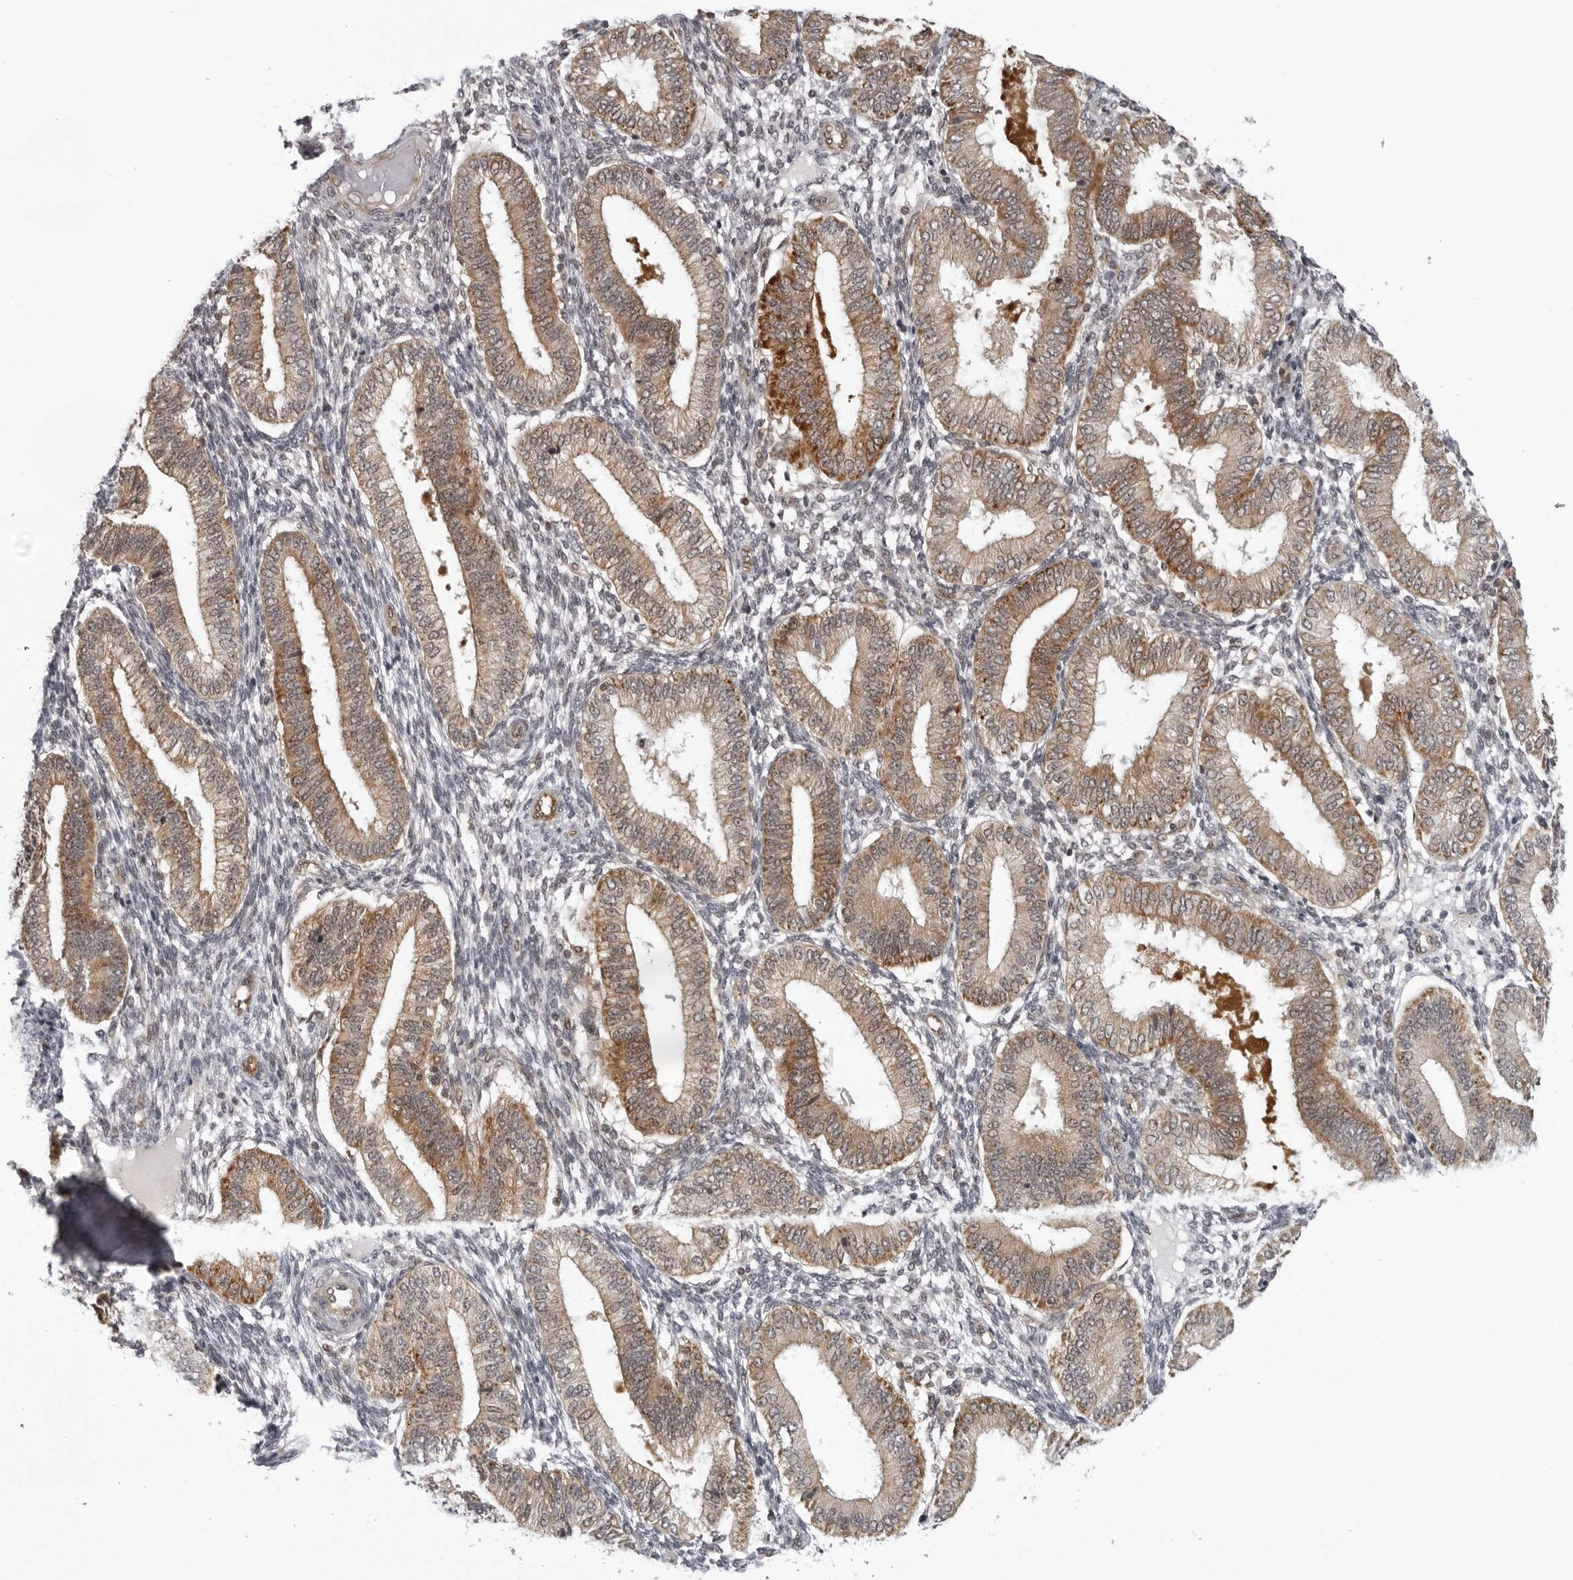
{"staining": {"intensity": "negative", "quantity": "none", "location": "none"}, "tissue": "endometrium", "cell_type": "Cells in endometrial stroma", "image_type": "normal", "snomed": [{"axis": "morphology", "description": "Normal tissue, NOS"}, {"axis": "topography", "description": "Endometrium"}], "caption": "Immunohistochemistry (IHC) histopathology image of benign endometrium: human endometrium stained with DAB exhibits no significant protein expression in cells in endometrial stroma. (DAB immunohistochemistry (IHC), high magnification).", "gene": "MRPS15", "patient": {"sex": "female", "age": 39}}